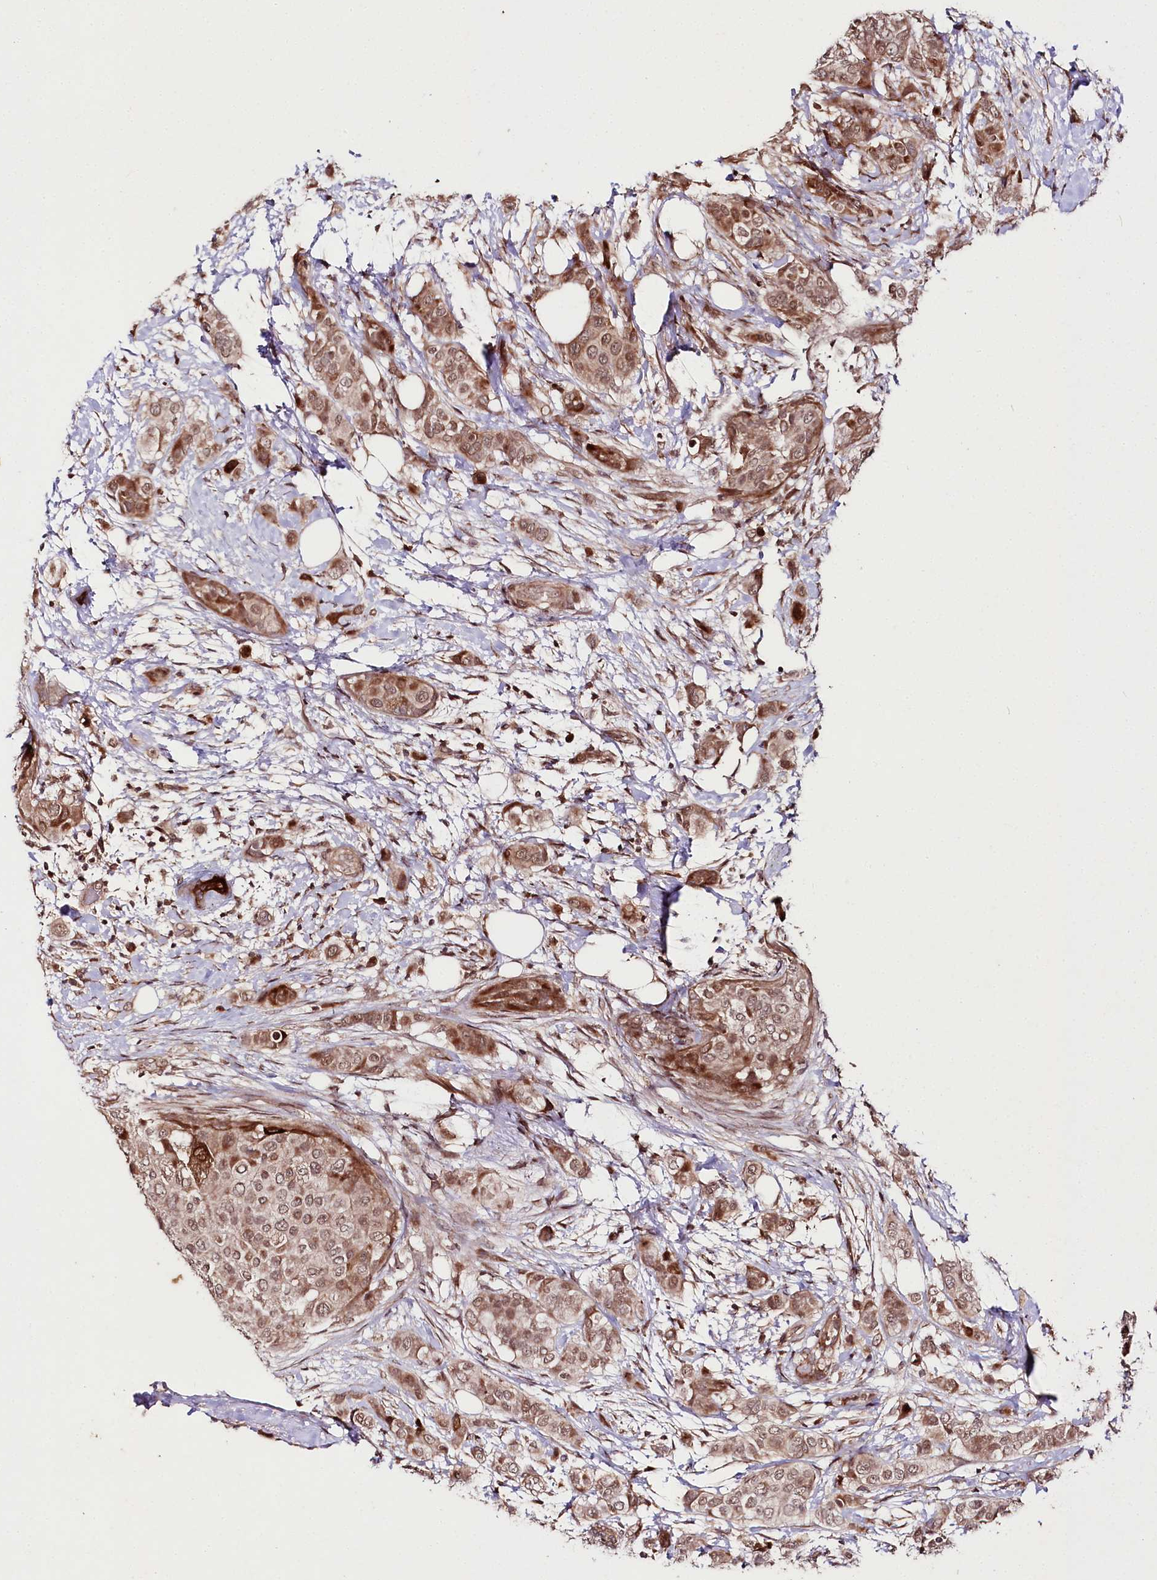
{"staining": {"intensity": "moderate", "quantity": ">75%", "location": "cytoplasmic/membranous"}, "tissue": "breast cancer", "cell_type": "Tumor cells", "image_type": "cancer", "snomed": [{"axis": "morphology", "description": "Lobular carcinoma"}, {"axis": "topography", "description": "Breast"}], "caption": "IHC (DAB (3,3'-diaminobenzidine)) staining of breast lobular carcinoma exhibits moderate cytoplasmic/membranous protein positivity in approximately >75% of tumor cells.", "gene": "PHLDB1", "patient": {"sex": "female", "age": 51}}